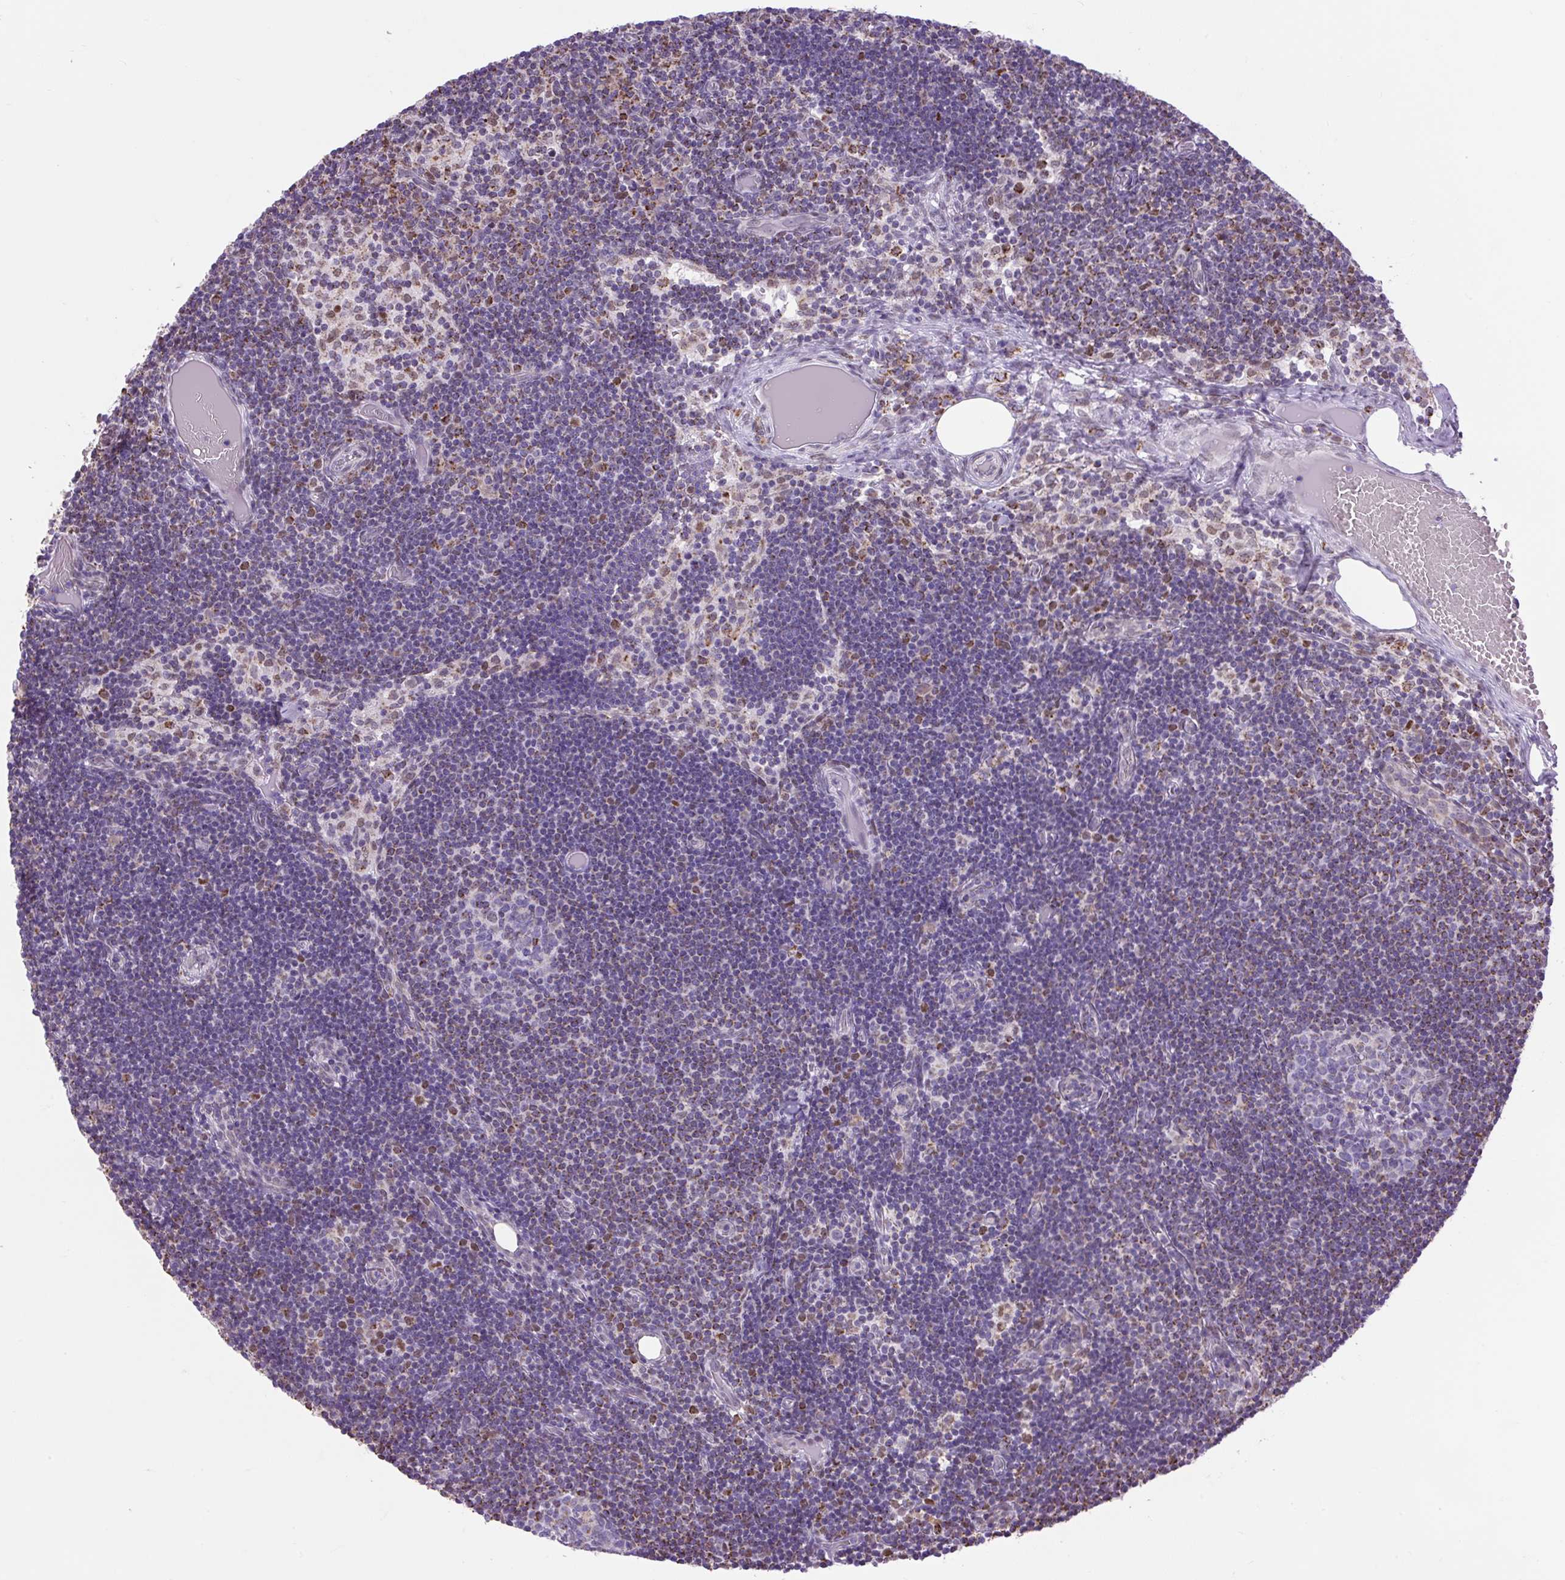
{"staining": {"intensity": "negative", "quantity": "none", "location": "none"}, "tissue": "lymph node", "cell_type": "Germinal center cells", "image_type": "normal", "snomed": [{"axis": "morphology", "description": "Normal tissue, NOS"}, {"axis": "topography", "description": "Lymph node"}], "caption": "Immunohistochemistry of unremarkable lymph node reveals no staining in germinal center cells. (Stains: DAB (3,3'-diaminobenzidine) immunohistochemistry with hematoxylin counter stain, Microscopy: brightfield microscopy at high magnification).", "gene": "SCO2", "patient": {"sex": "female", "age": 31}}